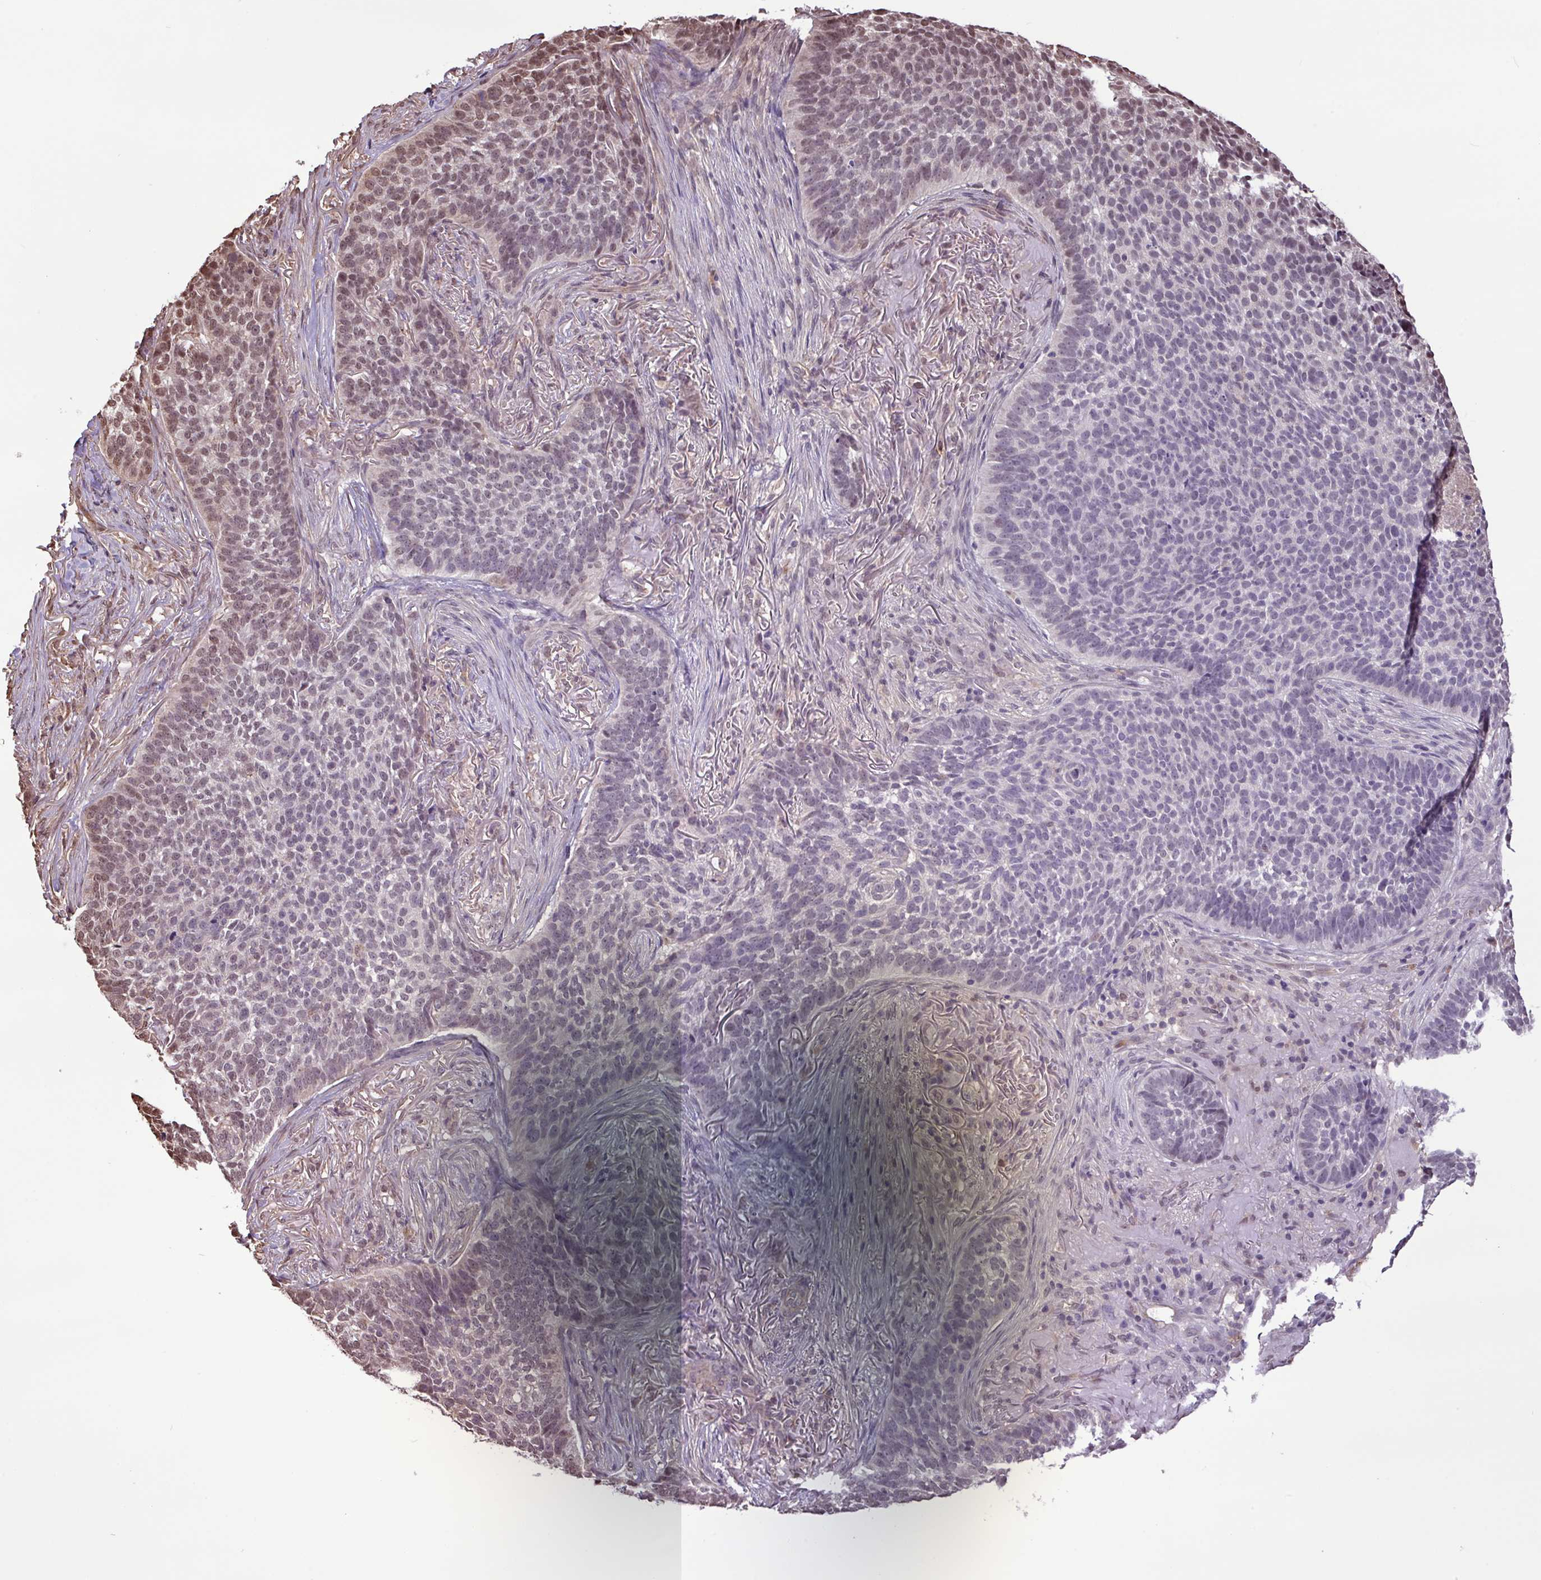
{"staining": {"intensity": "moderate", "quantity": "<25%", "location": "nuclear"}, "tissue": "skin cancer", "cell_type": "Tumor cells", "image_type": "cancer", "snomed": [{"axis": "morphology", "description": "Basal cell carcinoma"}, {"axis": "topography", "description": "Skin"}], "caption": "Protein staining of skin cancer (basal cell carcinoma) tissue displays moderate nuclear positivity in approximately <25% of tumor cells.", "gene": "CHST11", "patient": {"sex": "male", "age": 85}}